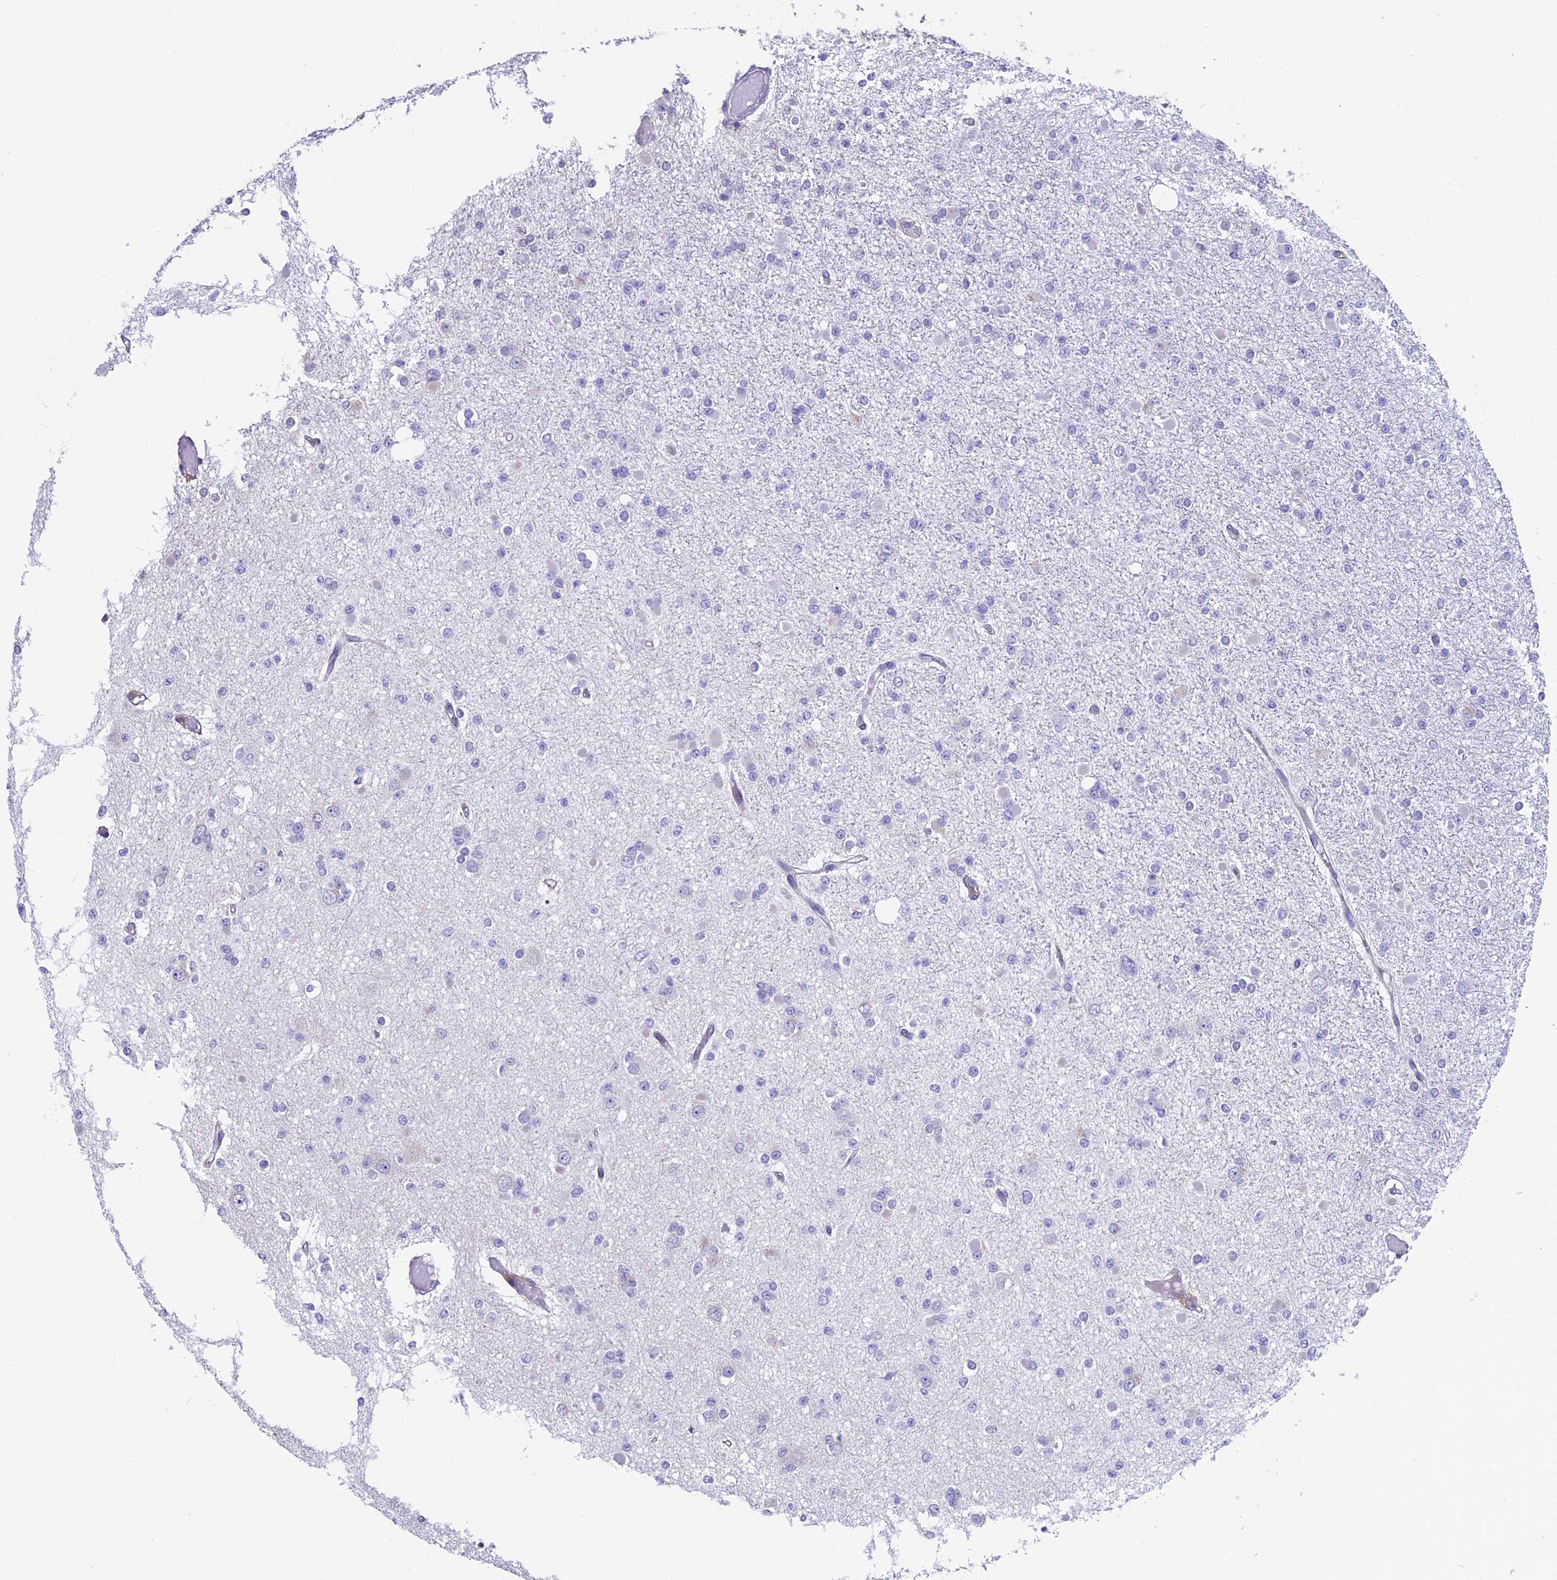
{"staining": {"intensity": "negative", "quantity": "none", "location": "none"}, "tissue": "glioma", "cell_type": "Tumor cells", "image_type": "cancer", "snomed": [{"axis": "morphology", "description": "Glioma, malignant, Low grade"}, {"axis": "topography", "description": "Brain"}], "caption": "Immunohistochemistry of glioma displays no positivity in tumor cells. The staining is performed using DAB (3,3'-diaminobenzidine) brown chromogen with nuclei counter-stained in using hematoxylin.", "gene": "TMEM171", "patient": {"sex": "female", "age": 22}}